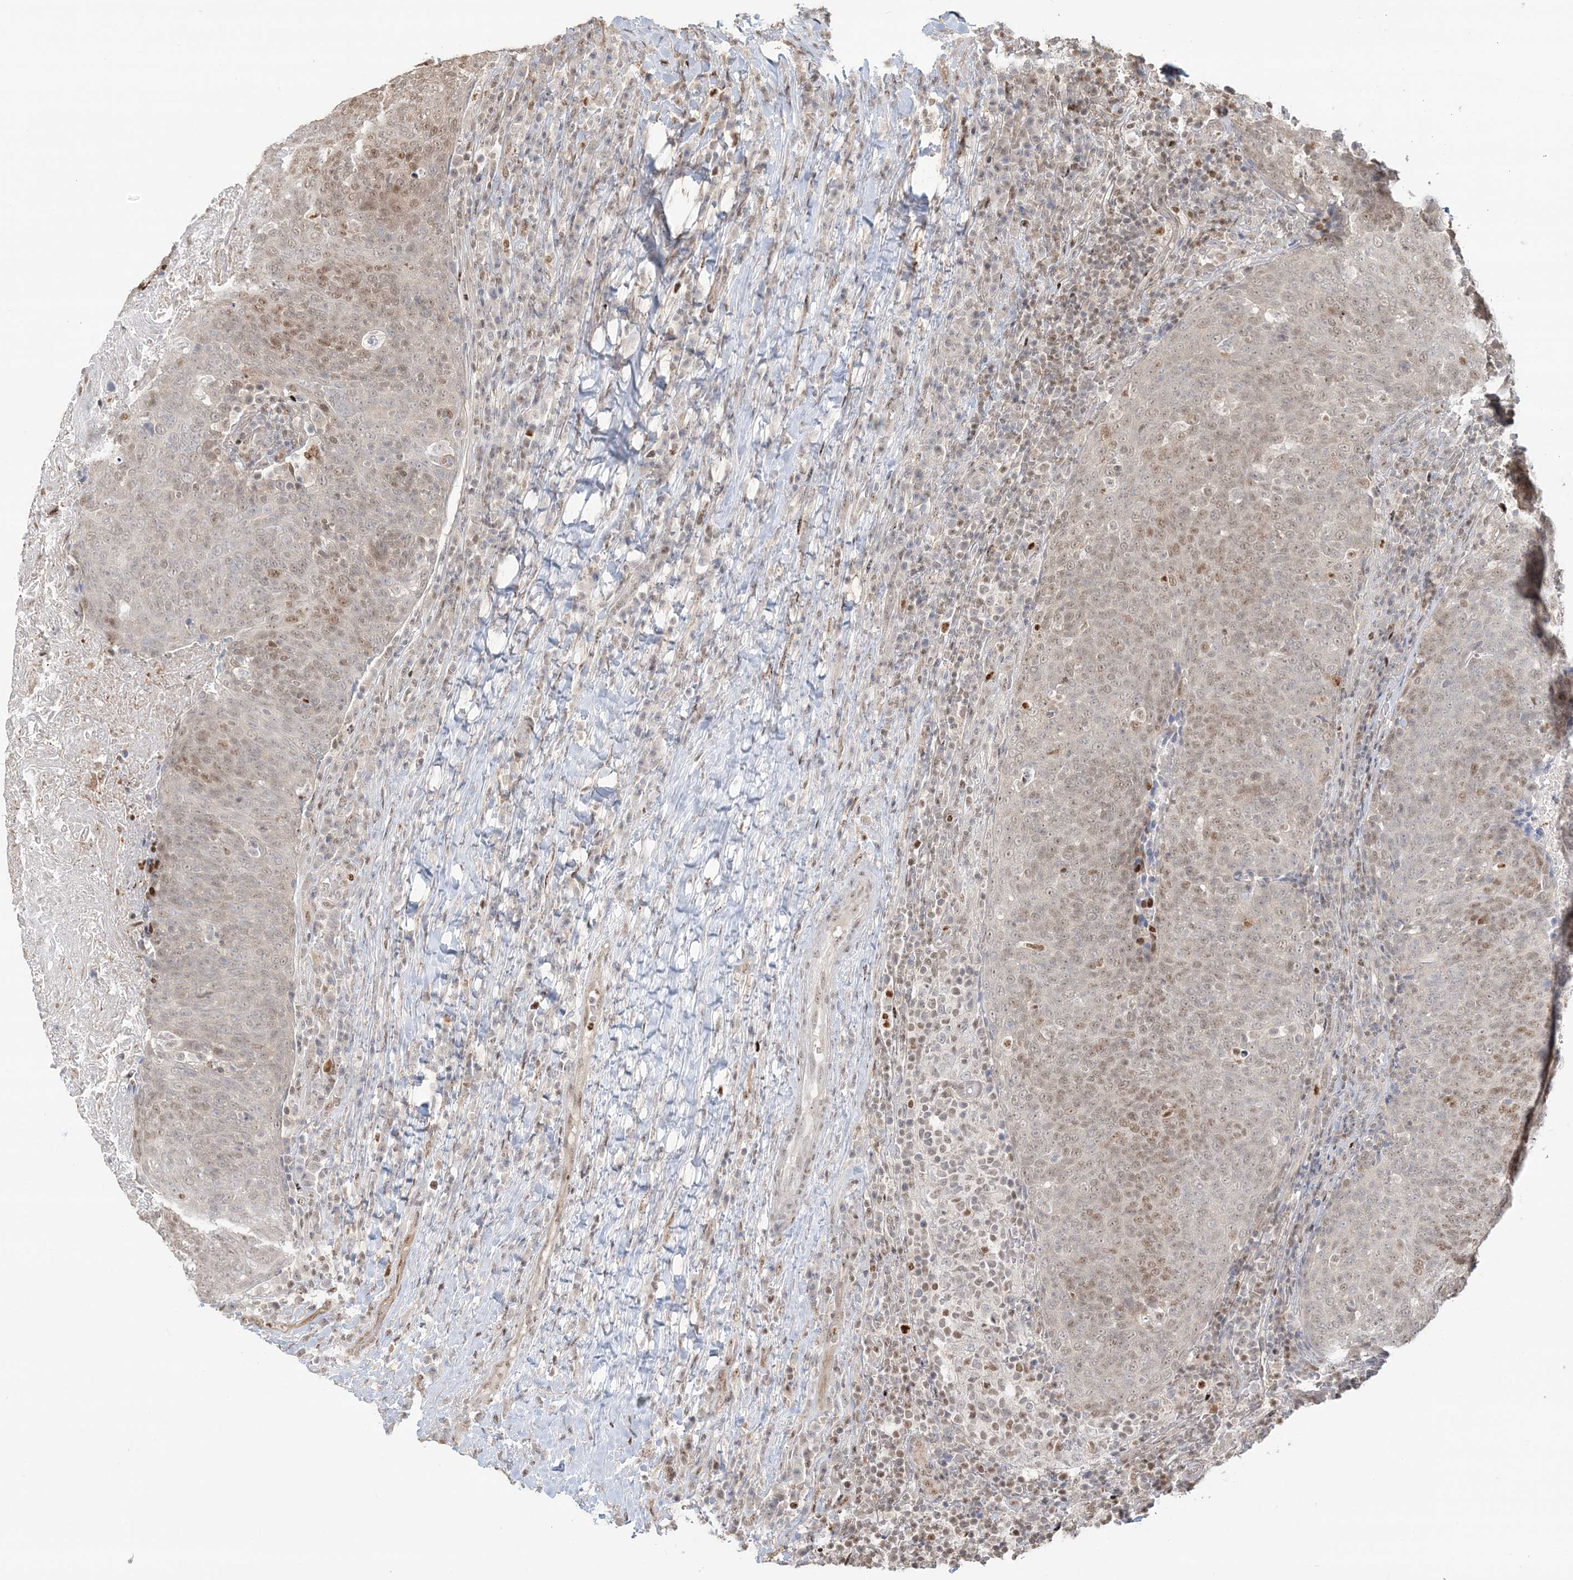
{"staining": {"intensity": "moderate", "quantity": "25%-75%", "location": "nuclear"}, "tissue": "head and neck cancer", "cell_type": "Tumor cells", "image_type": "cancer", "snomed": [{"axis": "morphology", "description": "Squamous cell carcinoma, NOS"}, {"axis": "morphology", "description": "Squamous cell carcinoma, metastatic, NOS"}, {"axis": "topography", "description": "Lymph node"}, {"axis": "topography", "description": "Head-Neck"}], "caption": "Immunohistochemical staining of squamous cell carcinoma (head and neck) shows moderate nuclear protein positivity in about 25%-75% of tumor cells.", "gene": "SUMO2", "patient": {"sex": "male", "age": 62}}